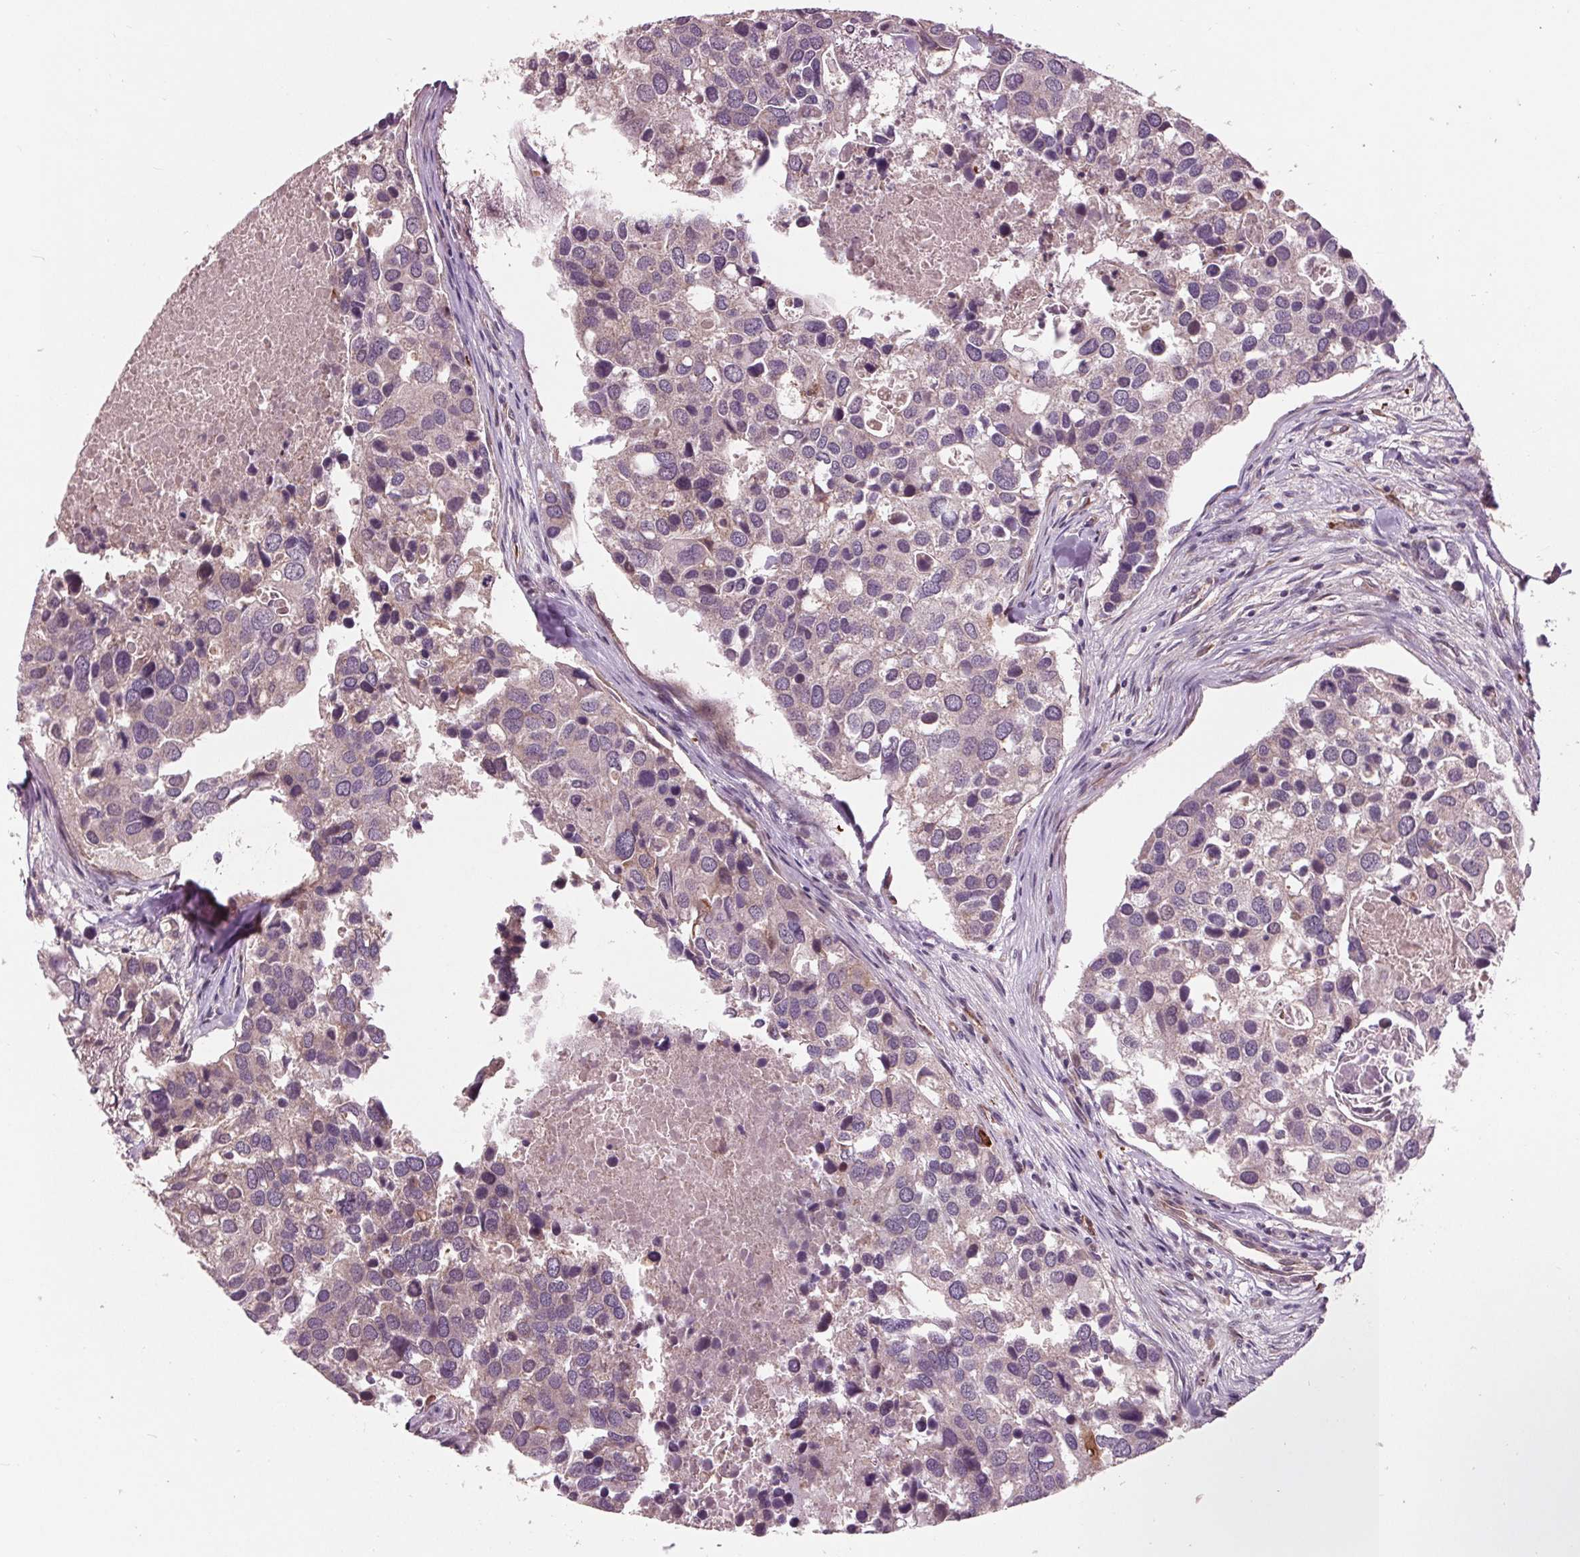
{"staining": {"intensity": "negative", "quantity": "none", "location": "none"}, "tissue": "breast cancer", "cell_type": "Tumor cells", "image_type": "cancer", "snomed": [{"axis": "morphology", "description": "Duct carcinoma"}, {"axis": "topography", "description": "Breast"}], "caption": "The immunohistochemistry photomicrograph has no significant expression in tumor cells of breast cancer (infiltrating ductal carcinoma) tissue.", "gene": "MAPK8", "patient": {"sex": "female", "age": 83}}